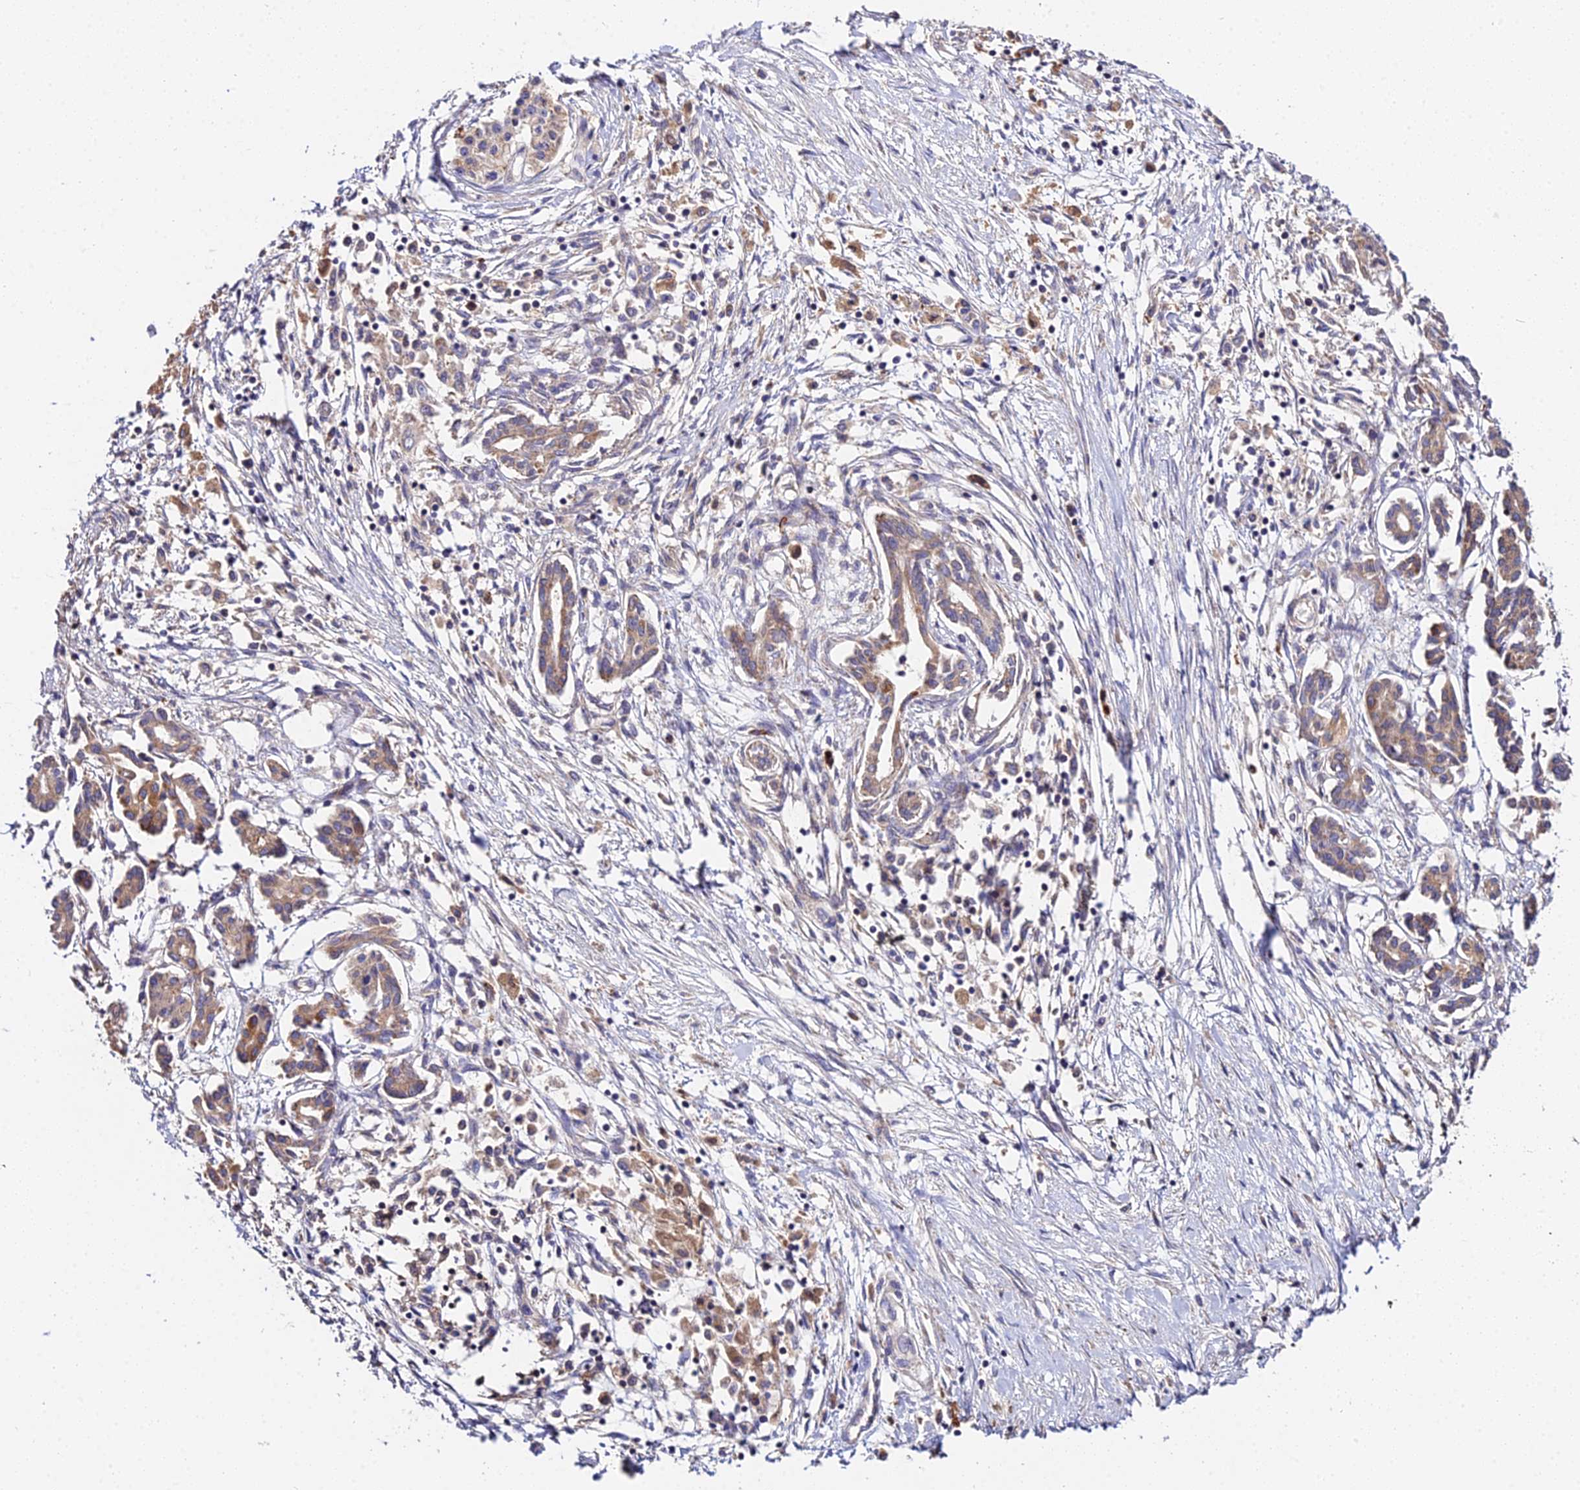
{"staining": {"intensity": "weak", "quantity": ">75%", "location": "cytoplasmic/membranous"}, "tissue": "pancreatic cancer", "cell_type": "Tumor cells", "image_type": "cancer", "snomed": [{"axis": "morphology", "description": "Adenocarcinoma, NOS"}, {"axis": "topography", "description": "Pancreas"}], "caption": "High-magnification brightfield microscopy of pancreatic adenocarcinoma stained with DAB (3,3'-diaminobenzidine) (brown) and counterstained with hematoxylin (blue). tumor cells exhibit weak cytoplasmic/membranous expression is identified in approximately>75% of cells.", "gene": "ZBED8", "patient": {"sex": "female", "age": 50}}